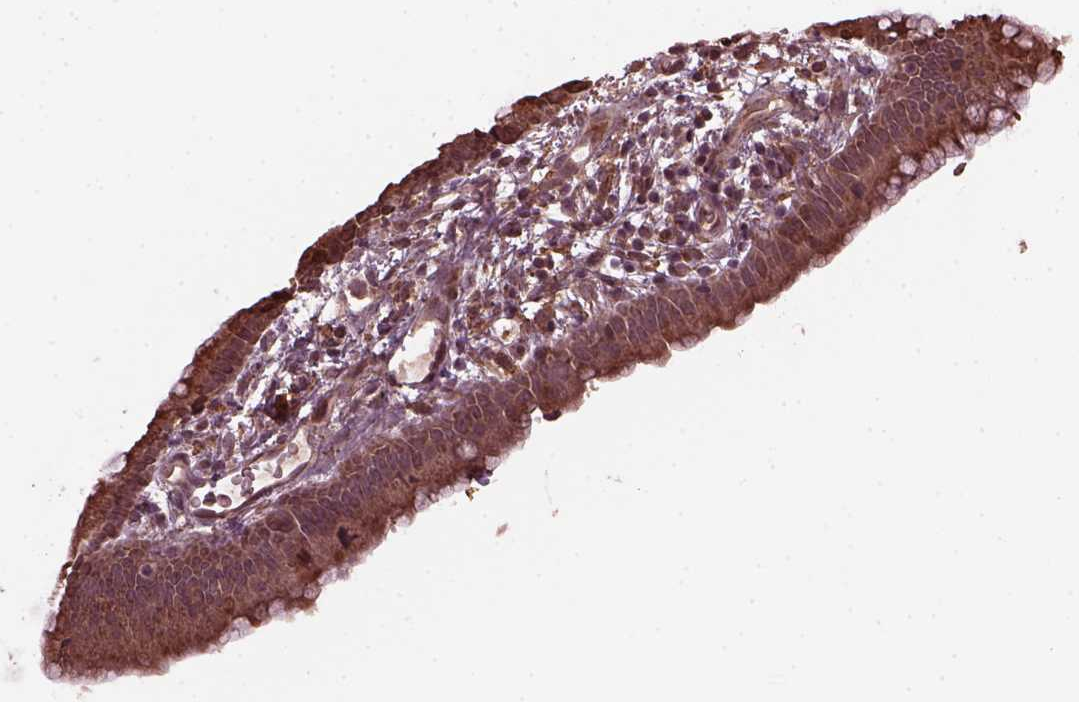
{"staining": {"intensity": "moderate", "quantity": ">75%", "location": "cytoplasmic/membranous"}, "tissue": "cervical cancer", "cell_type": "Tumor cells", "image_type": "cancer", "snomed": [{"axis": "morphology", "description": "Squamous cell carcinoma, NOS"}, {"axis": "topography", "description": "Cervix"}], "caption": "Protein staining of cervical cancer tissue displays moderate cytoplasmic/membranous expression in about >75% of tumor cells.", "gene": "ZNF292", "patient": {"sex": "female", "age": 32}}